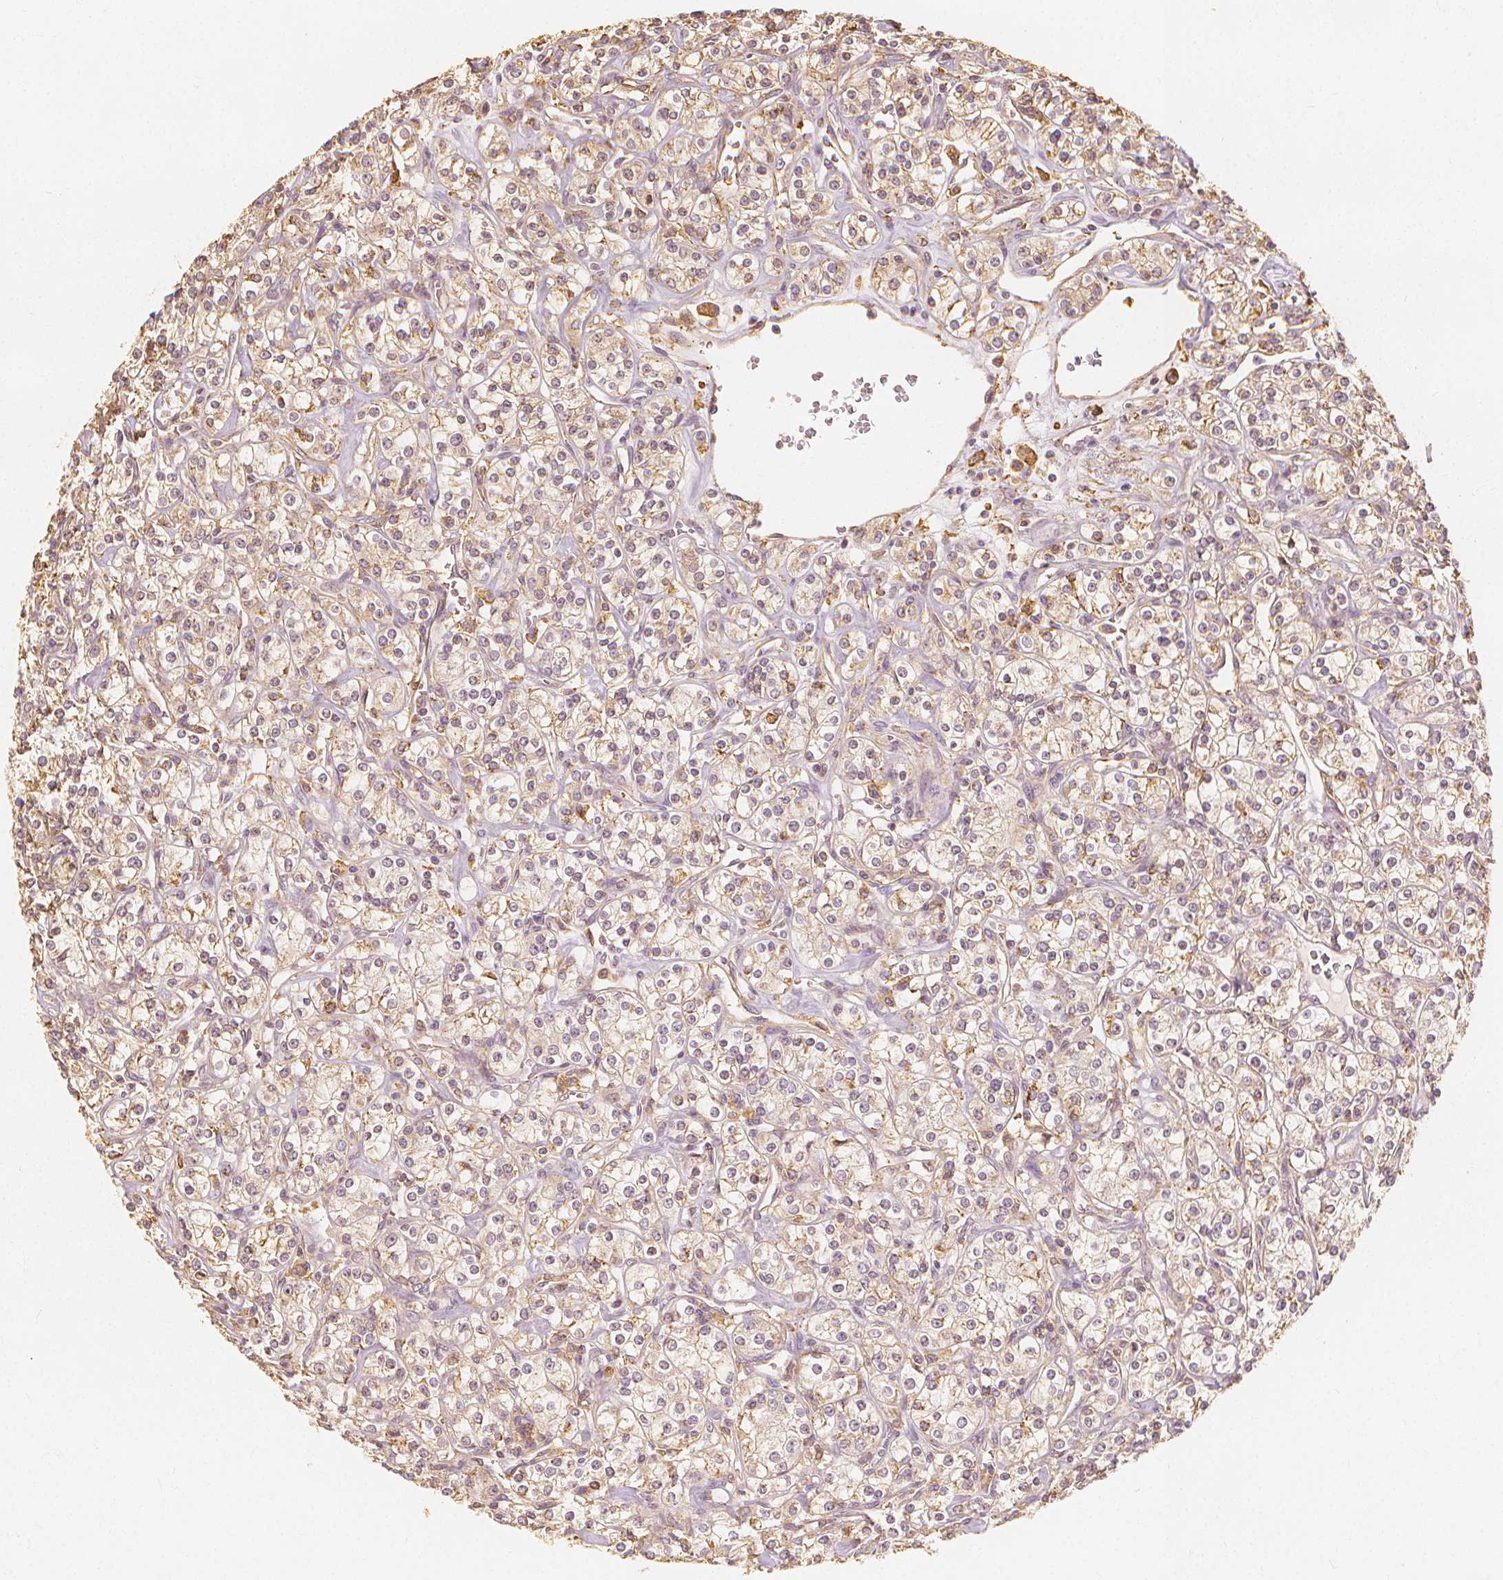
{"staining": {"intensity": "weak", "quantity": ">75%", "location": "cytoplasmic/membranous"}, "tissue": "renal cancer", "cell_type": "Tumor cells", "image_type": "cancer", "snomed": [{"axis": "morphology", "description": "Adenocarcinoma, NOS"}, {"axis": "topography", "description": "Kidney"}], "caption": "IHC (DAB) staining of human adenocarcinoma (renal) reveals weak cytoplasmic/membranous protein staining in about >75% of tumor cells. The protein is shown in brown color, while the nuclei are stained blue.", "gene": "ARHGAP26", "patient": {"sex": "male", "age": 77}}